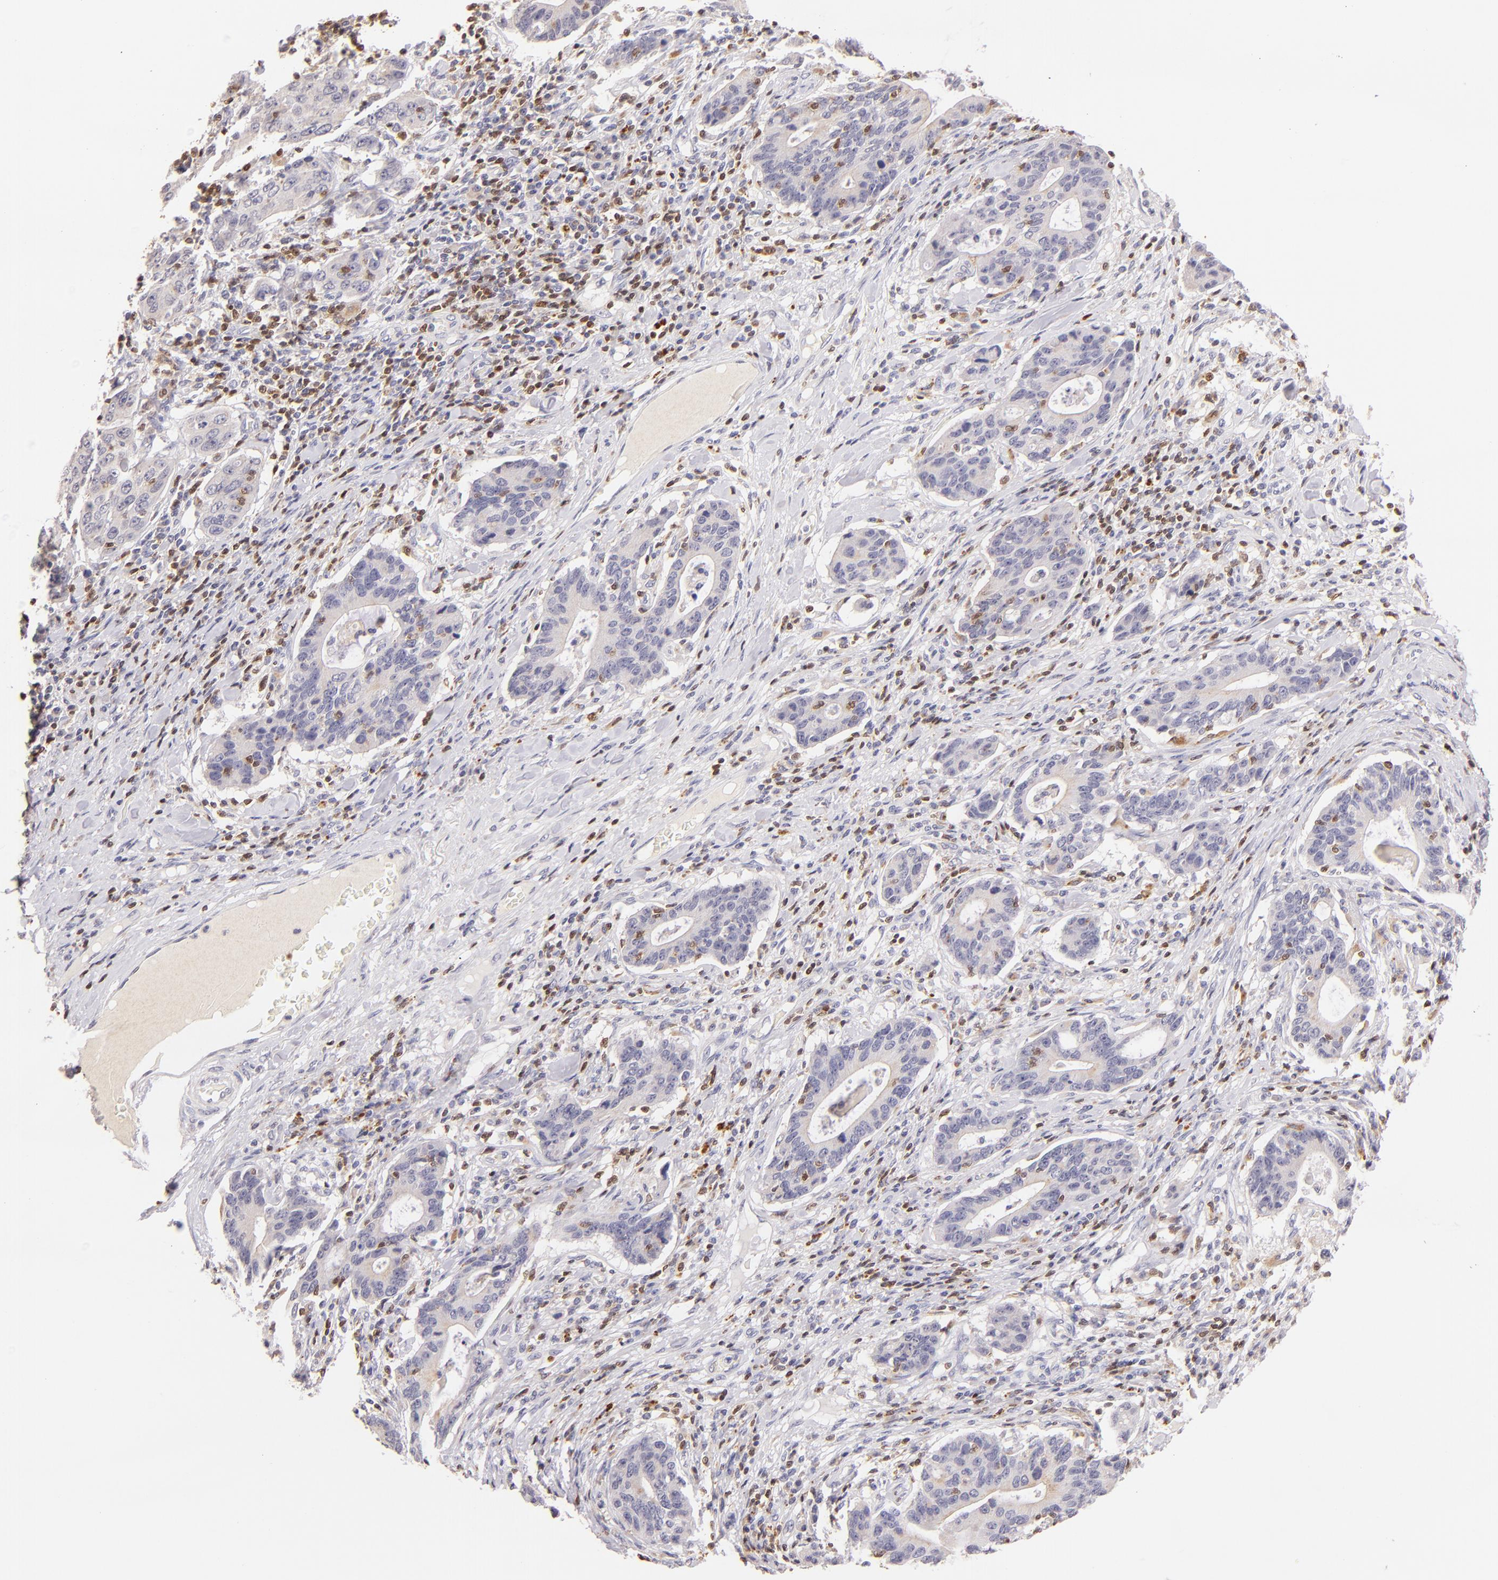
{"staining": {"intensity": "negative", "quantity": "none", "location": "none"}, "tissue": "stomach cancer", "cell_type": "Tumor cells", "image_type": "cancer", "snomed": [{"axis": "morphology", "description": "Adenocarcinoma, NOS"}, {"axis": "topography", "description": "Esophagus"}, {"axis": "topography", "description": "Stomach"}], "caption": "IHC of human stomach adenocarcinoma demonstrates no expression in tumor cells.", "gene": "ZAP70", "patient": {"sex": "male", "age": 74}}